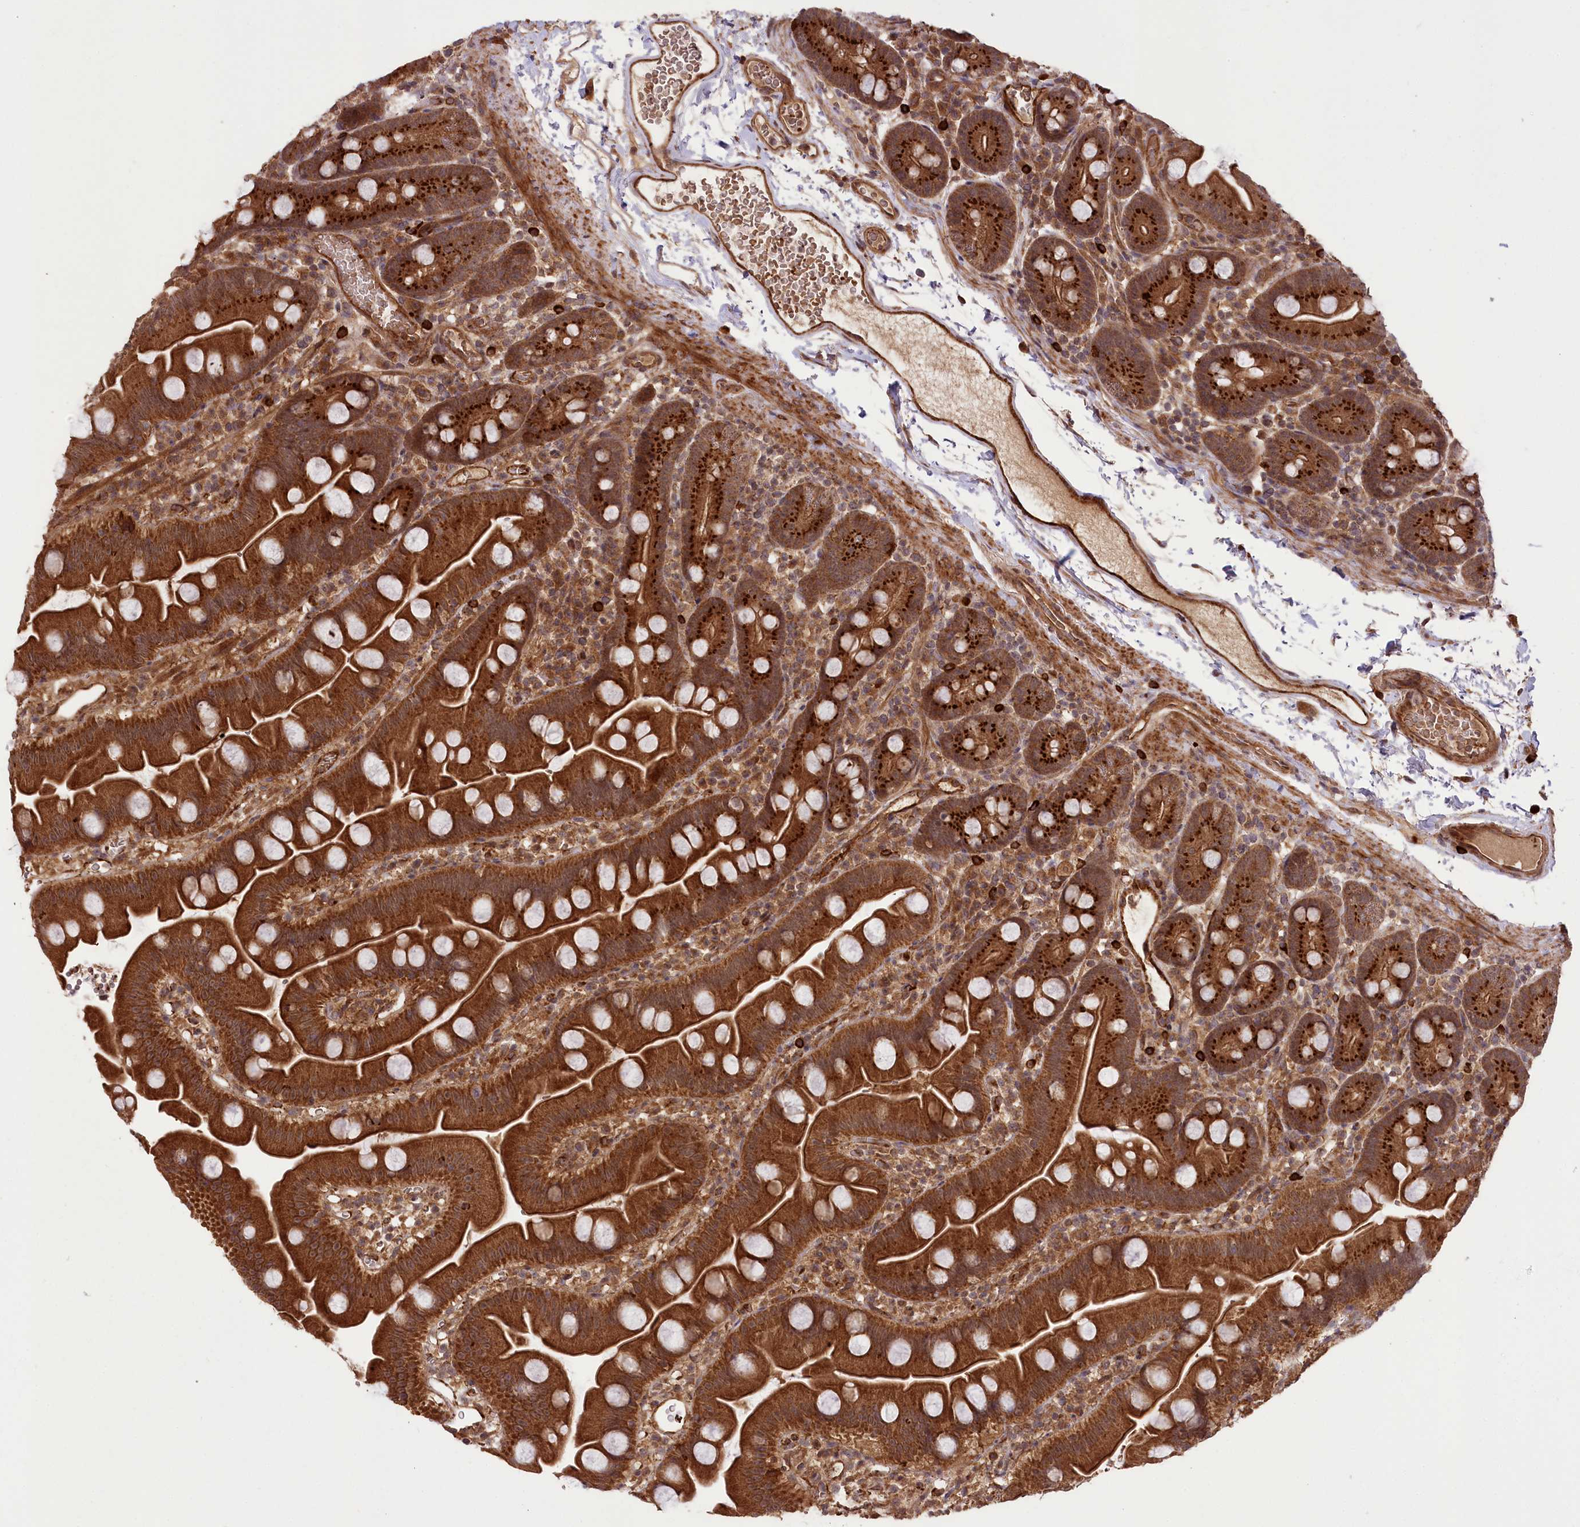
{"staining": {"intensity": "strong", "quantity": ">75%", "location": "cytoplasmic/membranous"}, "tissue": "small intestine", "cell_type": "Glandular cells", "image_type": "normal", "snomed": [{"axis": "morphology", "description": "Normal tissue, NOS"}, {"axis": "topography", "description": "Small intestine"}], "caption": "A high-resolution histopathology image shows immunohistochemistry (IHC) staining of benign small intestine, which demonstrates strong cytoplasmic/membranous staining in about >75% of glandular cells.", "gene": "CARD19", "patient": {"sex": "female", "age": 68}}